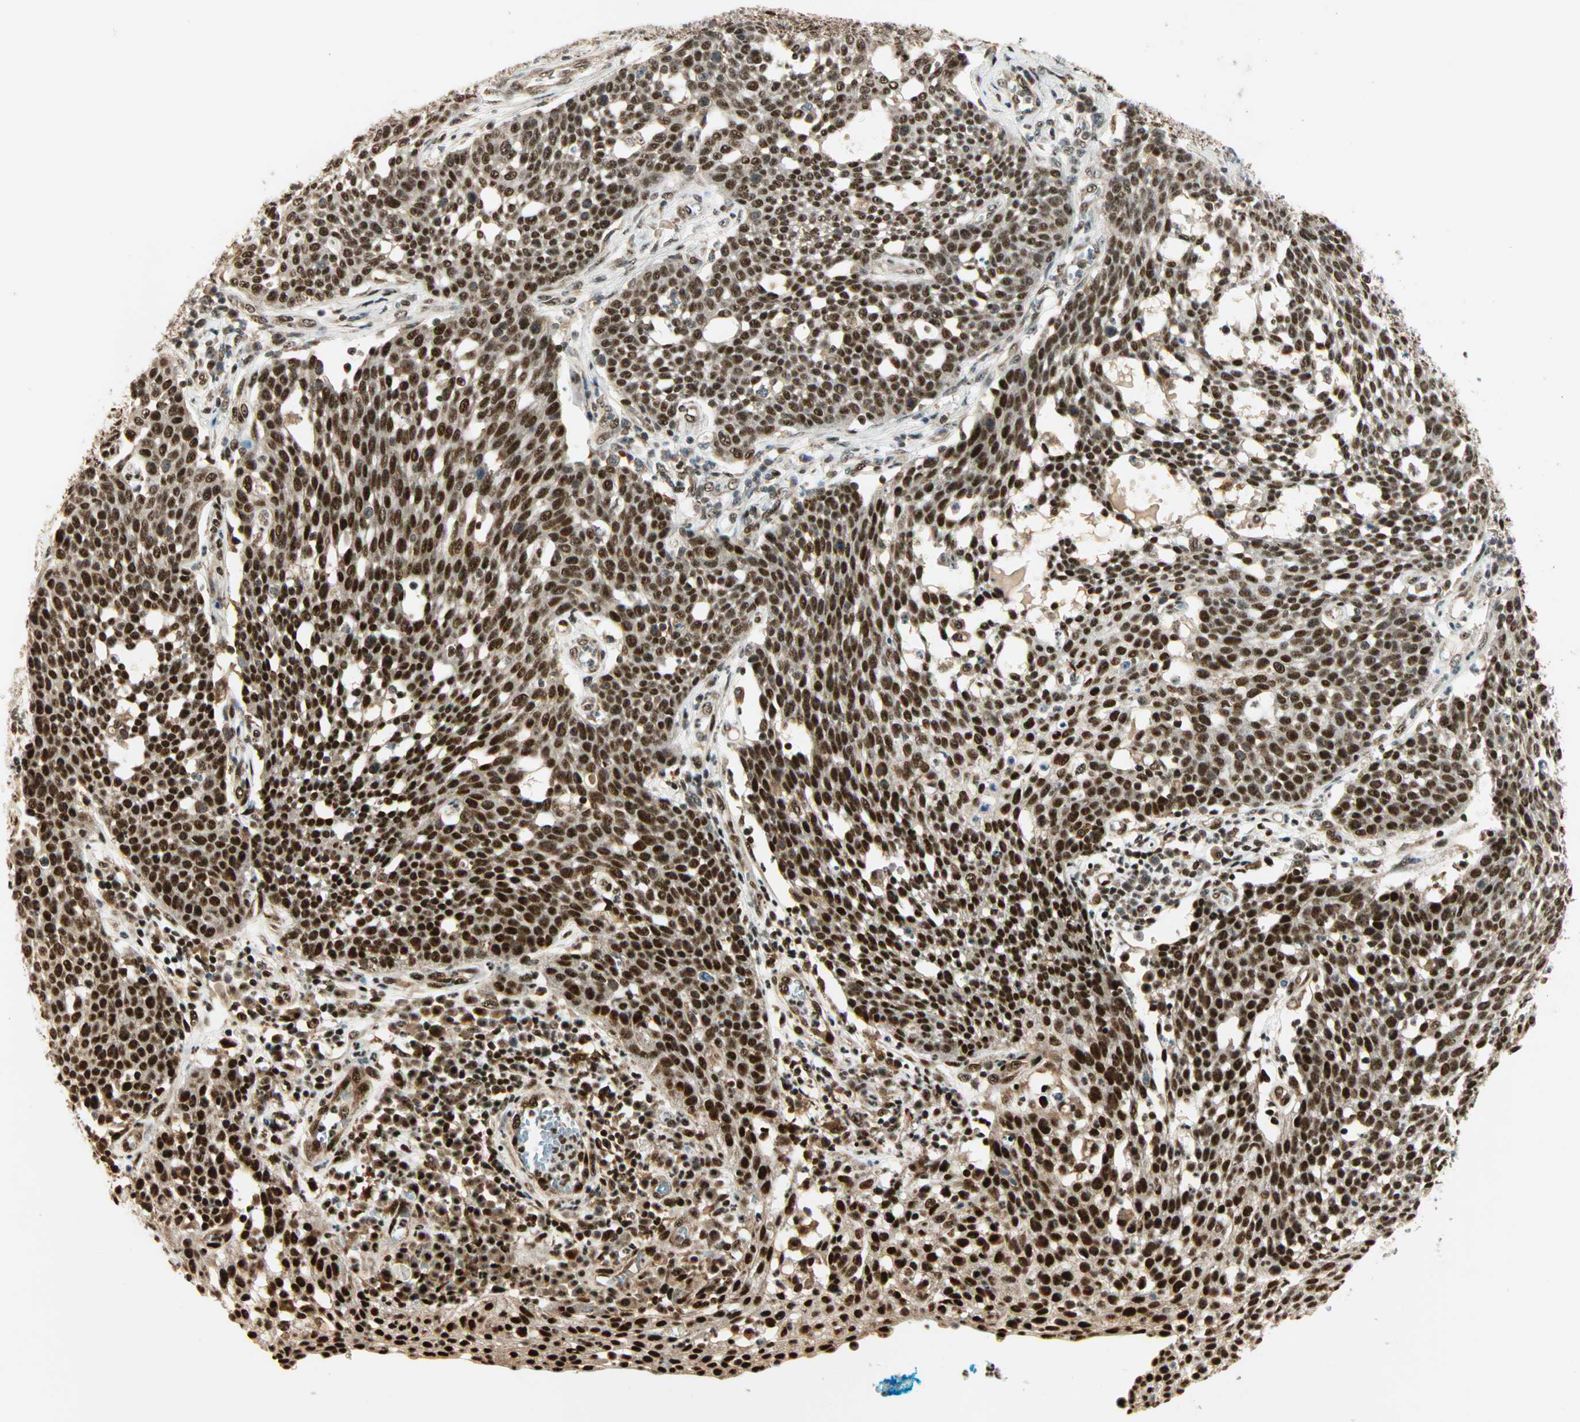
{"staining": {"intensity": "strong", "quantity": ">75%", "location": "nuclear"}, "tissue": "cervical cancer", "cell_type": "Tumor cells", "image_type": "cancer", "snomed": [{"axis": "morphology", "description": "Squamous cell carcinoma, NOS"}, {"axis": "topography", "description": "Cervix"}], "caption": "IHC of cervical squamous cell carcinoma displays high levels of strong nuclear staining in about >75% of tumor cells.", "gene": "PNPLA6", "patient": {"sex": "female", "age": 34}}